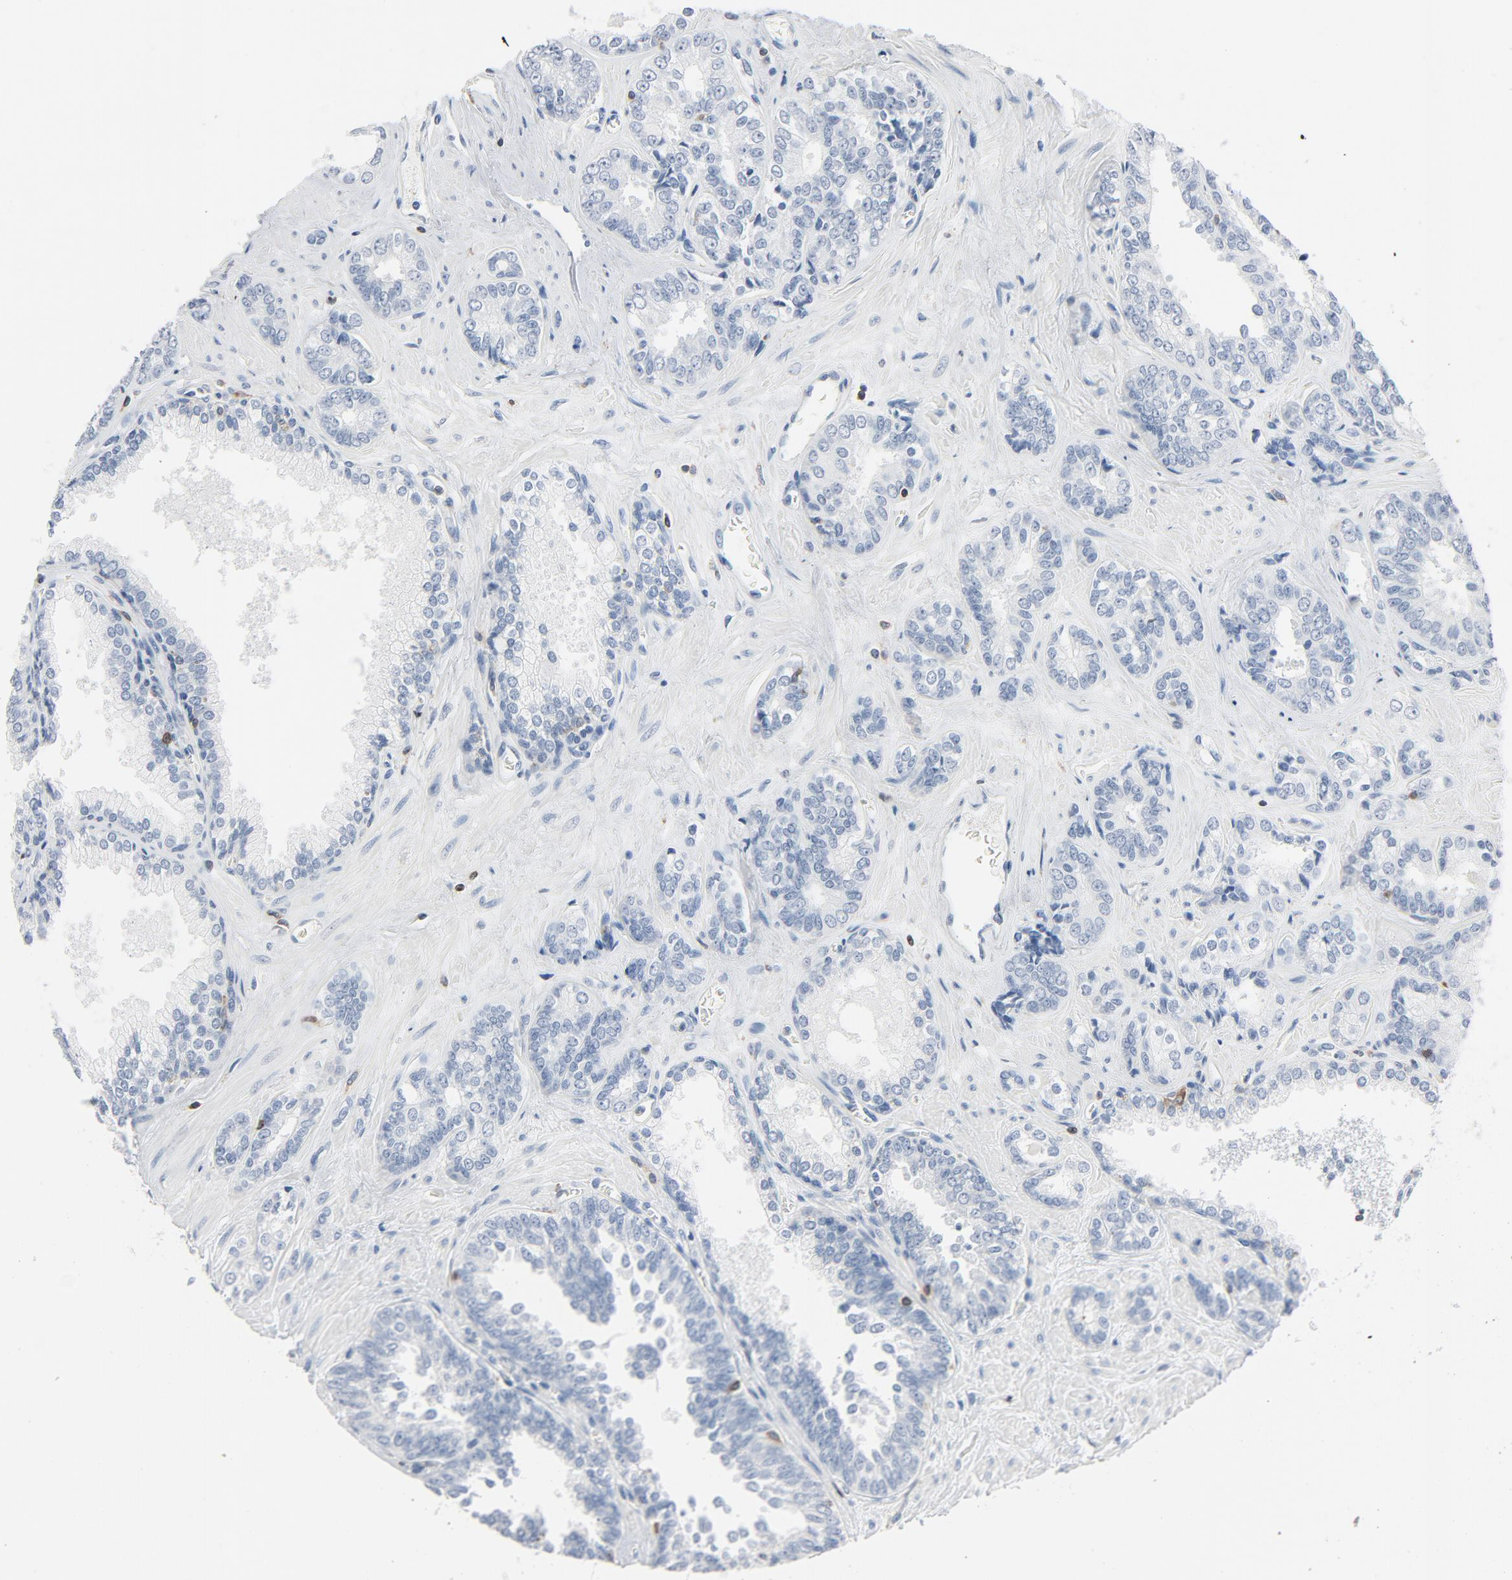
{"staining": {"intensity": "negative", "quantity": "none", "location": "none"}, "tissue": "prostate cancer", "cell_type": "Tumor cells", "image_type": "cancer", "snomed": [{"axis": "morphology", "description": "Adenocarcinoma, High grade"}, {"axis": "topography", "description": "Prostate"}], "caption": "DAB (3,3'-diaminobenzidine) immunohistochemical staining of human prostate cancer displays no significant staining in tumor cells.", "gene": "LCP2", "patient": {"sex": "male", "age": 67}}